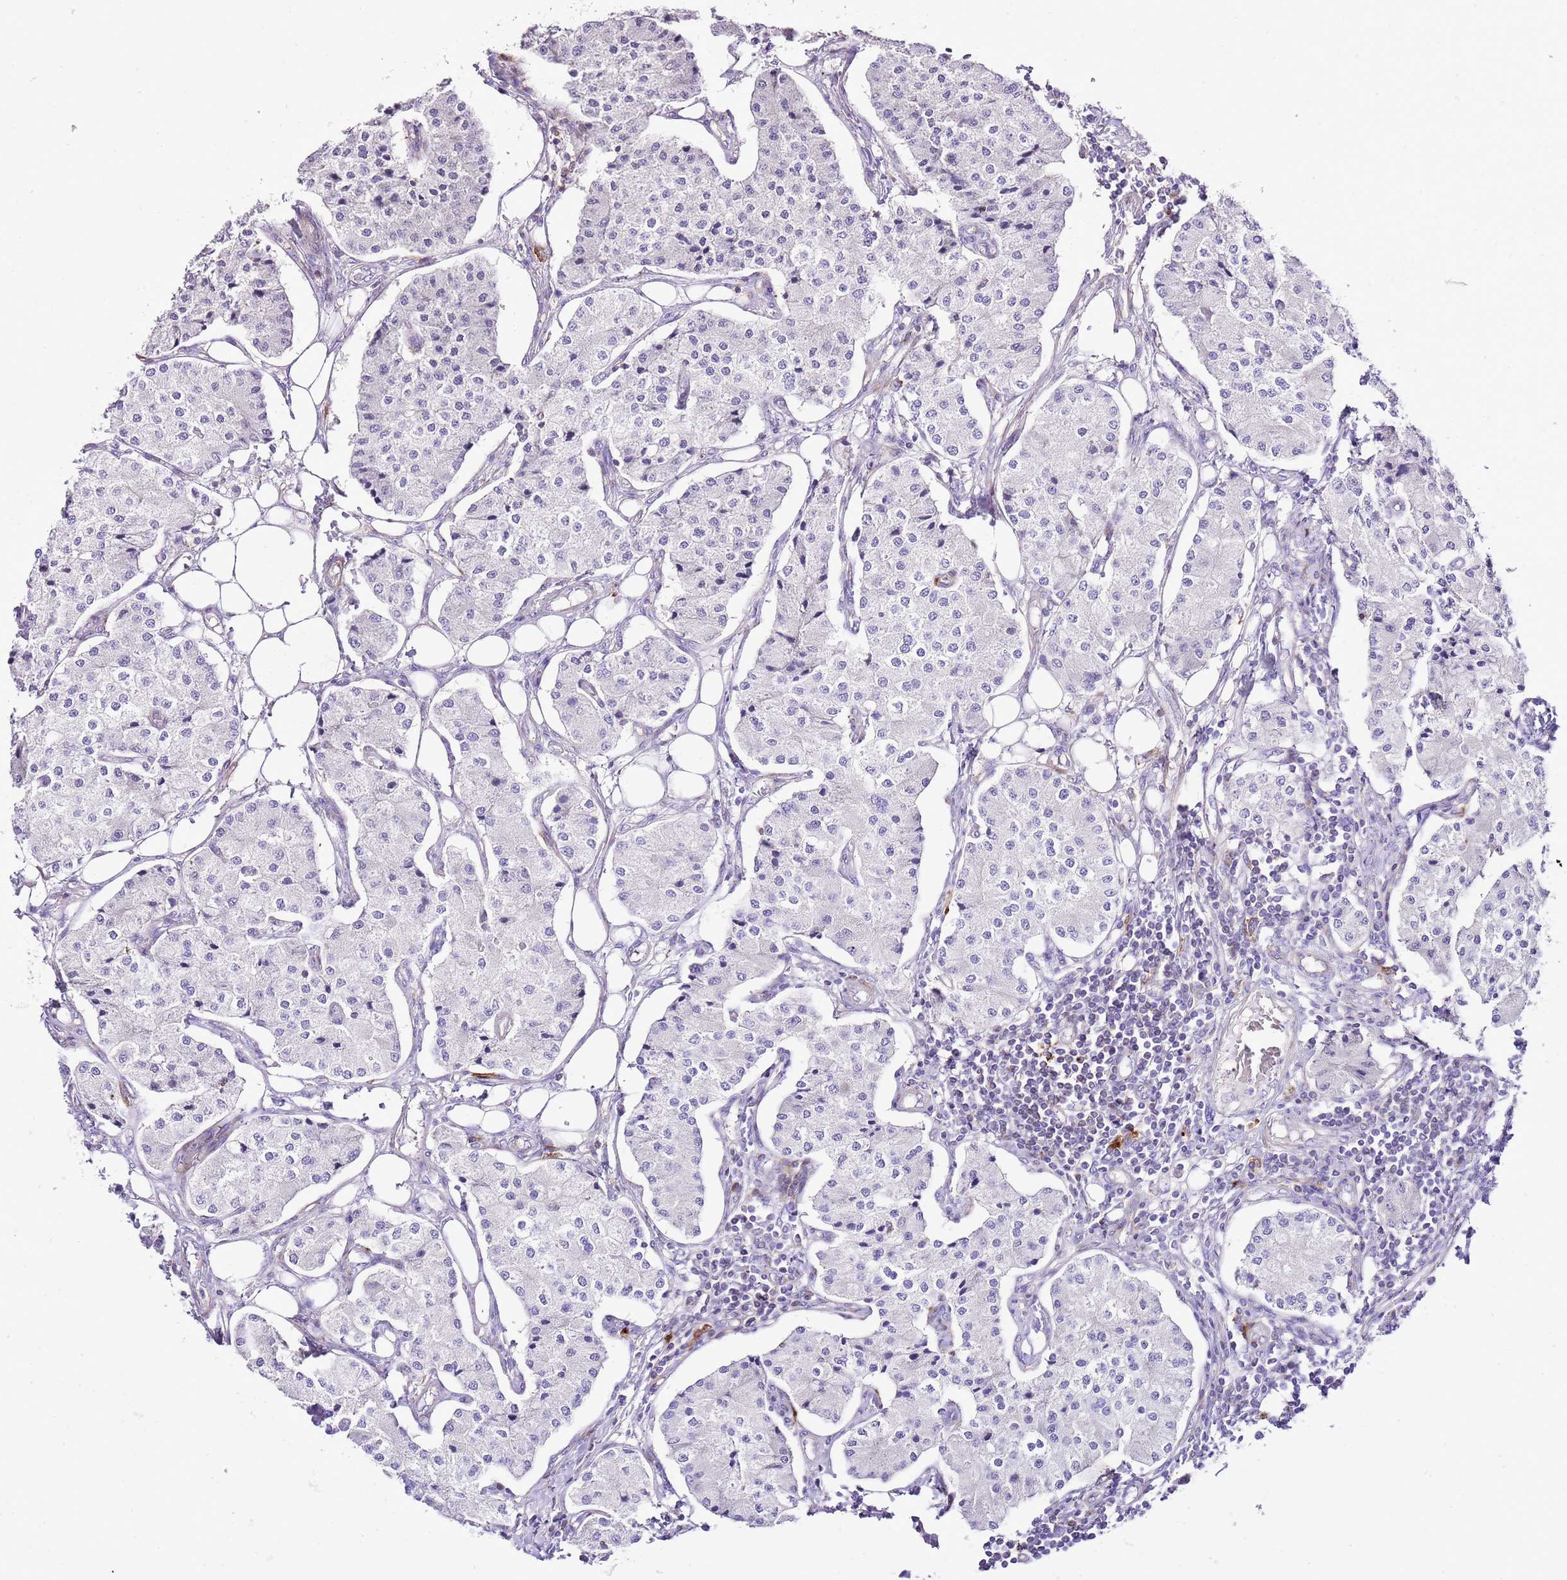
{"staining": {"intensity": "negative", "quantity": "none", "location": "none"}, "tissue": "carcinoid", "cell_type": "Tumor cells", "image_type": "cancer", "snomed": [{"axis": "morphology", "description": "Carcinoid, malignant, NOS"}, {"axis": "topography", "description": "Colon"}], "caption": "Immunohistochemical staining of carcinoid reveals no significant staining in tumor cells. (Stains: DAB IHC with hematoxylin counter stain, Microscopy: brightfield microscopy at high magnification).", "gene": "ALDH3A1", "patient": {"sex": "female", "age": 52}}